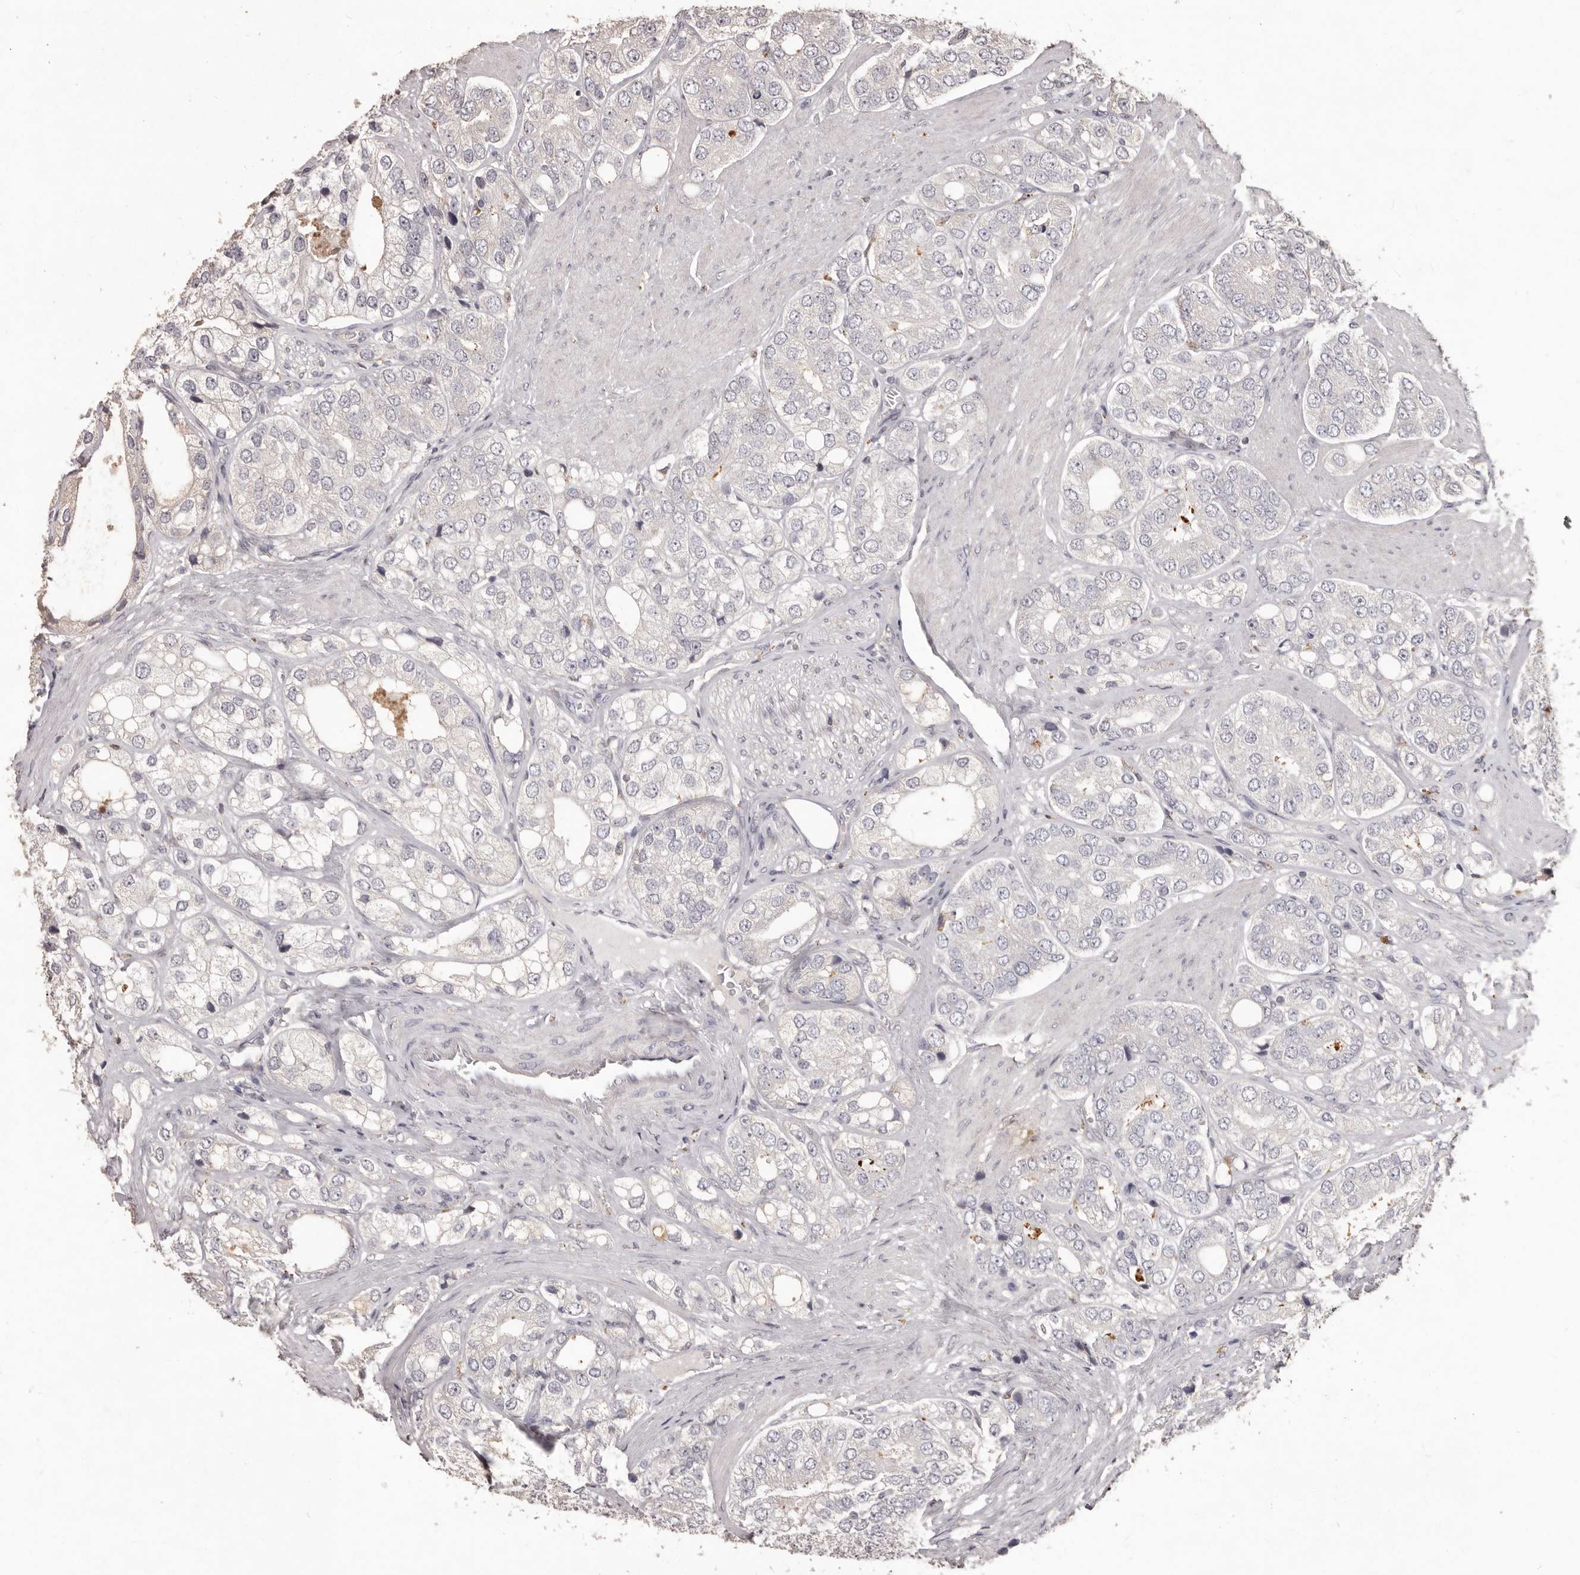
{"staining": {"intensity": "negative", "quantity": "none", "location": "none"}, "tissue": "prostate cancer", "cell_type": "Tumor cells", "image_type": "cancer", "snomed": [{"axis": "morphology", "description": "Adenocarcinoma, High grade"}, {"axis": "topography", "description": "Prostate"}], "caption": "High power microscopy micrograph of an immunohistochemistry micrograph of adenocarcinoma (high-grade) (prostate), revealing no significant expression in tumor cells. (Stains: DAB (3,3'-diaminobenzidine) immunohistochemistry with hematoxylin counter stain, Microscopy: brightfield microscopy at high magnification).", "gene": "PRSS27", "patient": {"sex": "male", "age": 50}}